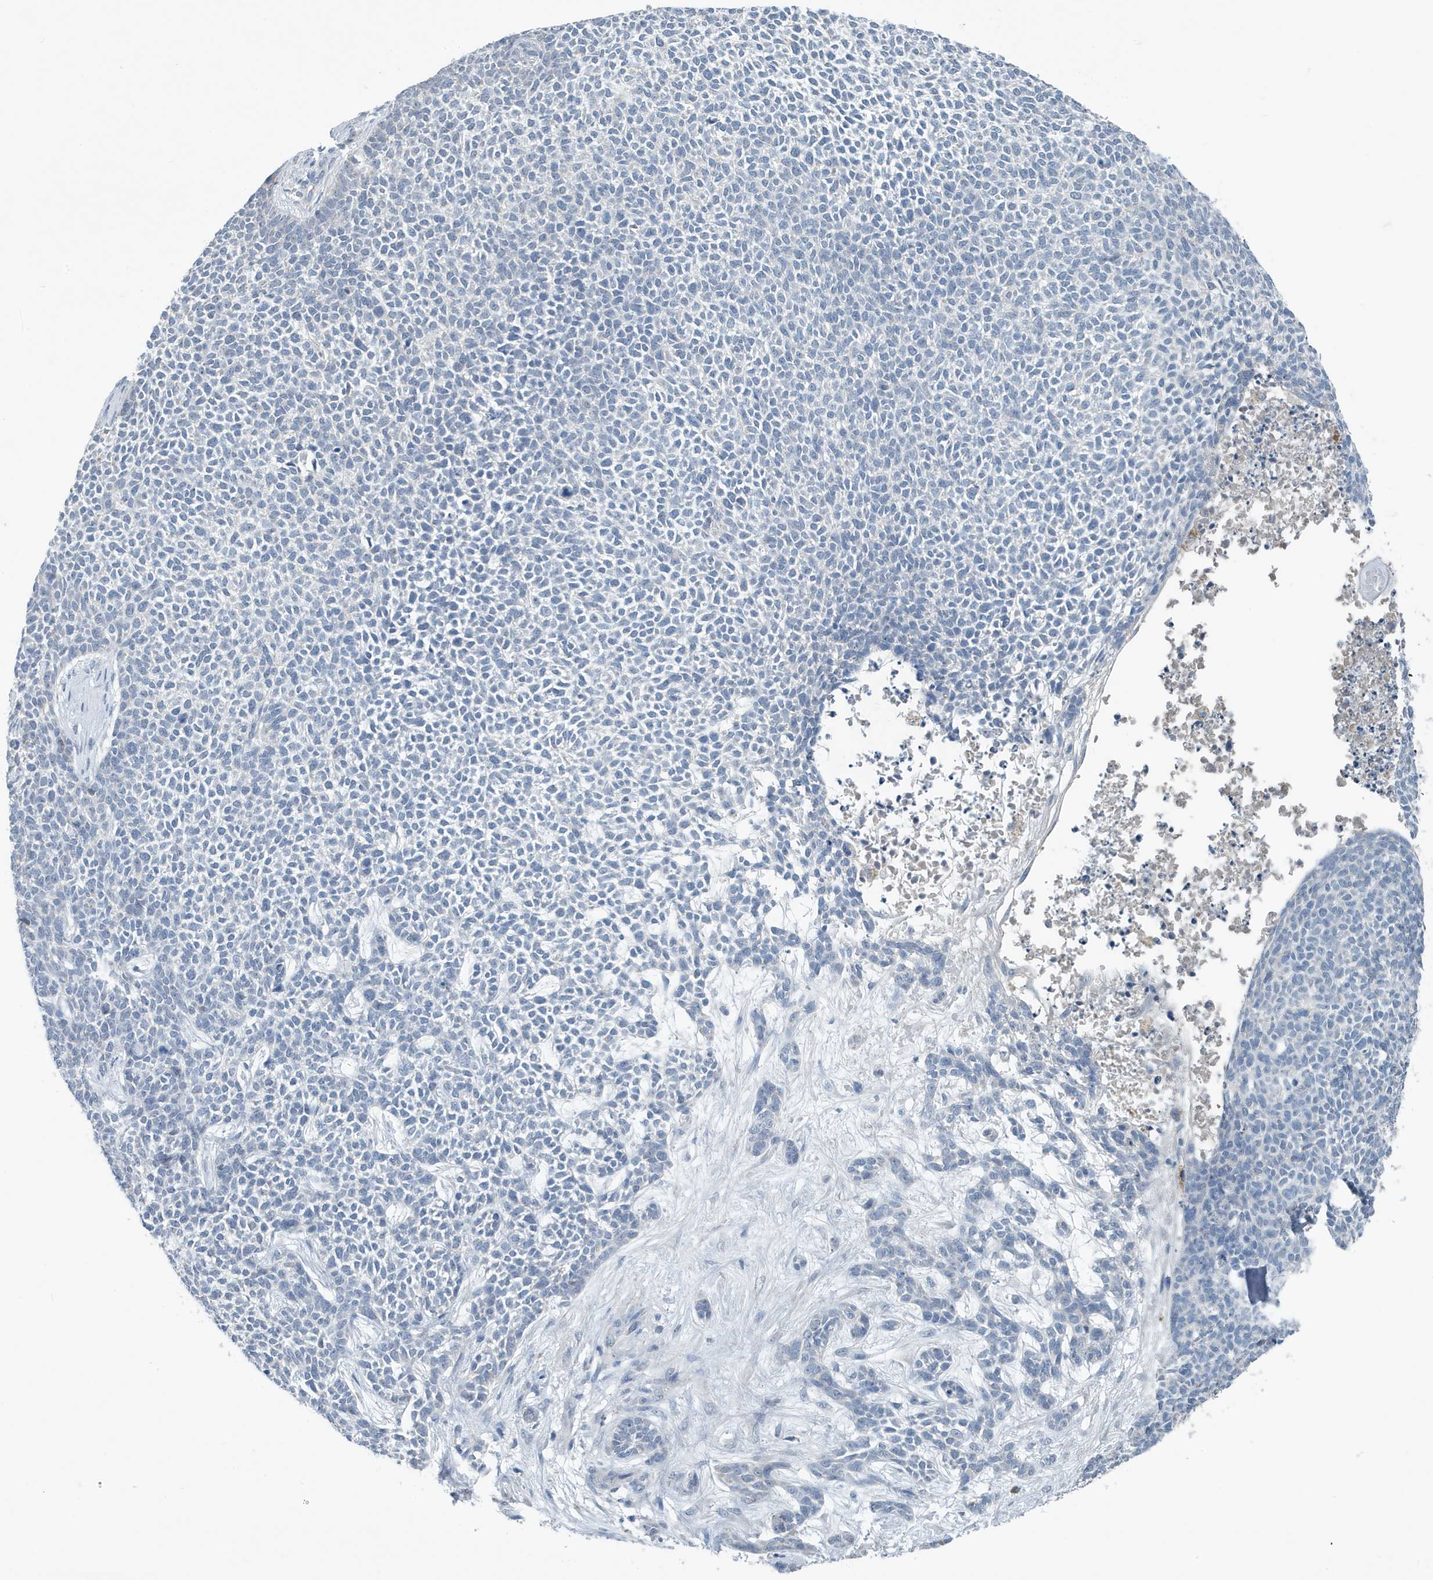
{"staining": {"intensity": "negative", "quantity": "none", "location": "none"}, "tissue": "skin cancer", "cell_type": "Tumor cells", "image_type": "cancer", "snomed": [{"axis": "morphology", "description": "Basal cell carcinoma"}, {"axis": "topography", "description": "Skin"}], "caption": "Basal cell carcinoma (skin) was stained to show a protein in brown. There is no significant positivity in tumor cells.", "gene": "UGT2B4", "patient": {"sex": "female", "age": 84}}